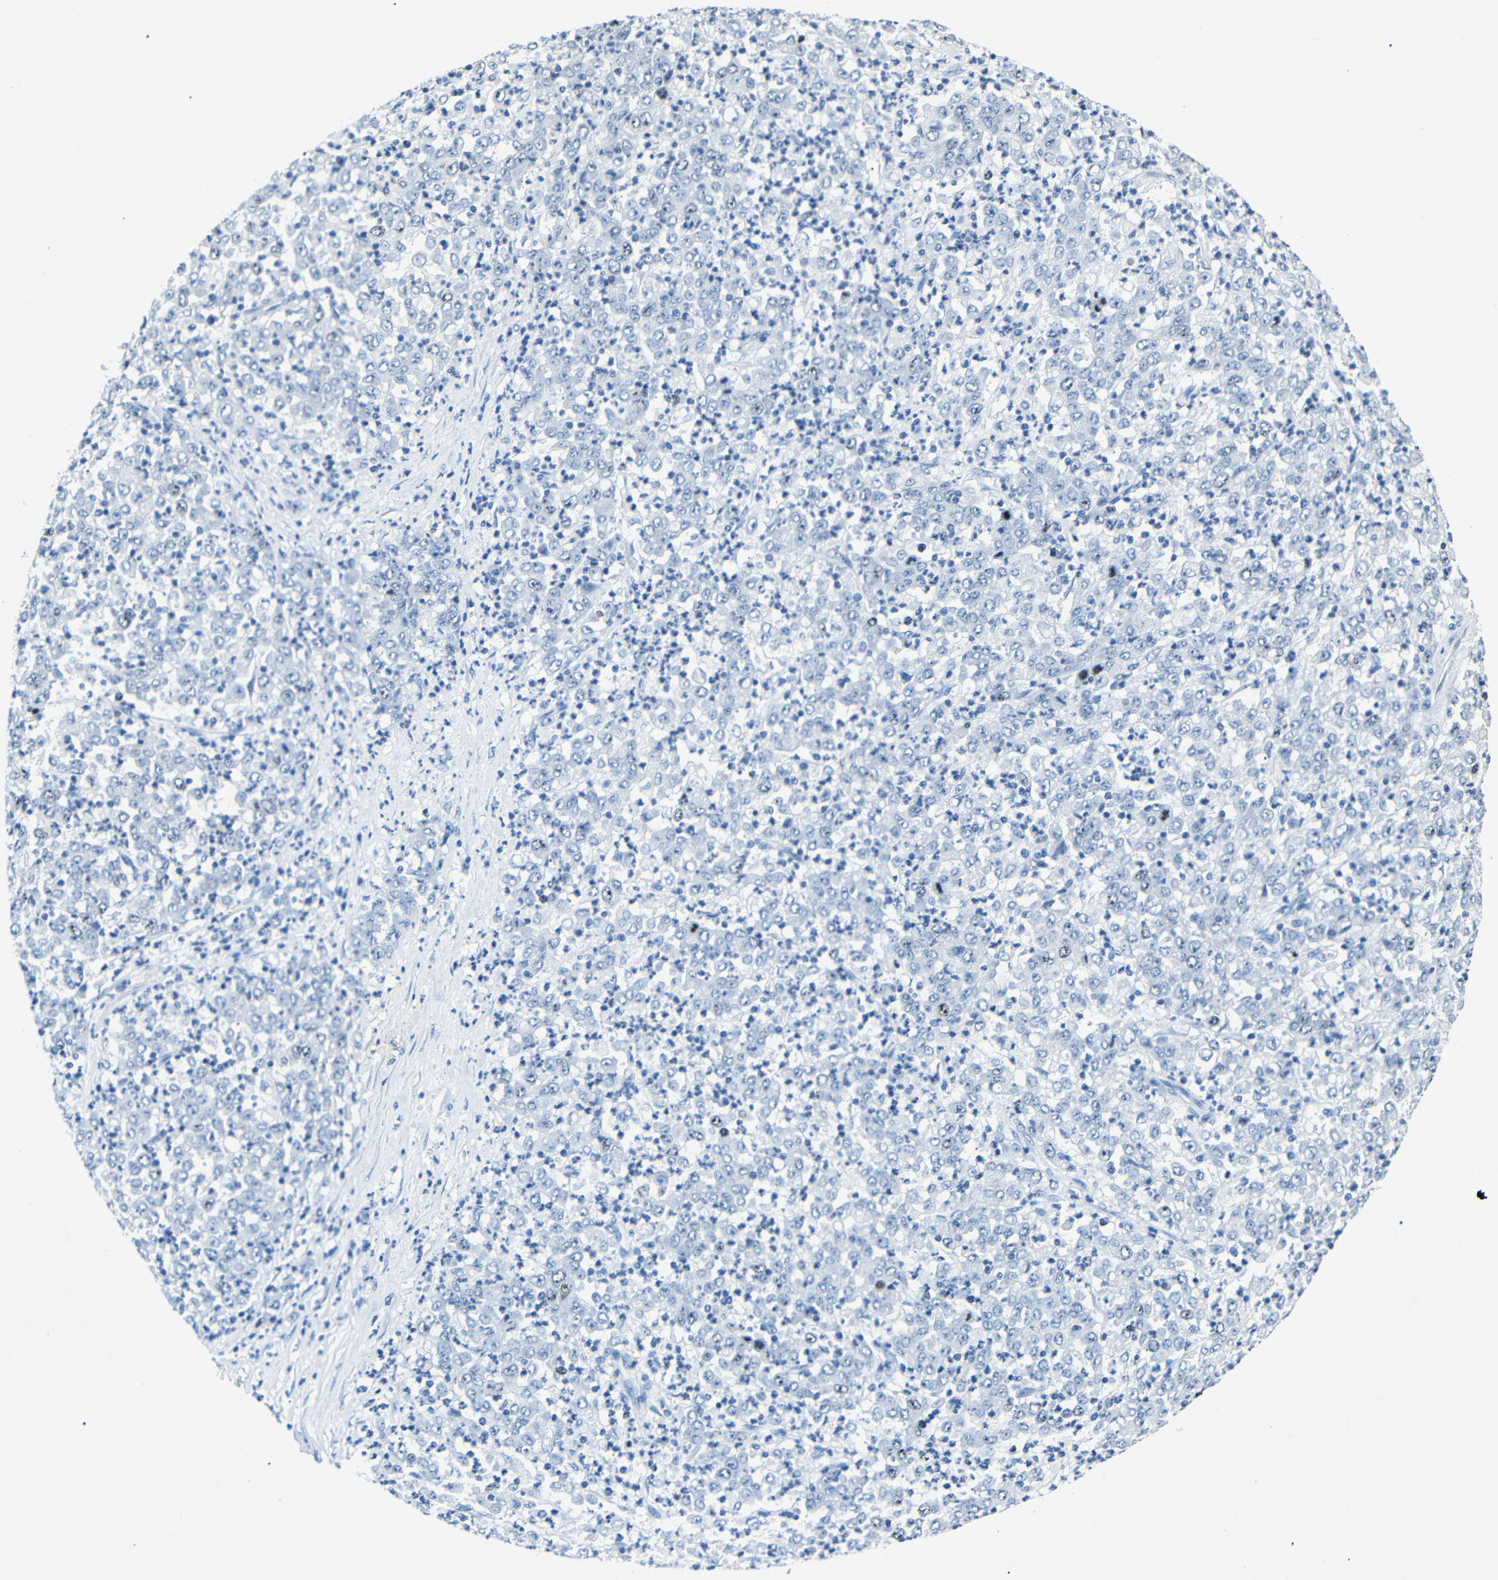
{"staining": {"intensity": "weak", "quantity": "<25%", "location": "nuclear"}, "tissue": "stomach cancer", "cell_type": "Tumor cells", "image_type": "cancer", "snomed": [{"axis": "morphology", "description": "Adenocarcinoma, NOS"}, {"axis": "topography", "description": "Stomach, lower"}], "caption": "Immunohistochemical staining of human adenocarcinoma (stomach) demonstrates no significant staining in tumor cells. (DAB (3,3'-diaminobenzidine) immunohistochemistry, high magnification).", "gene": "INCENP", "patient": {"sex": "female", "age": 71}}